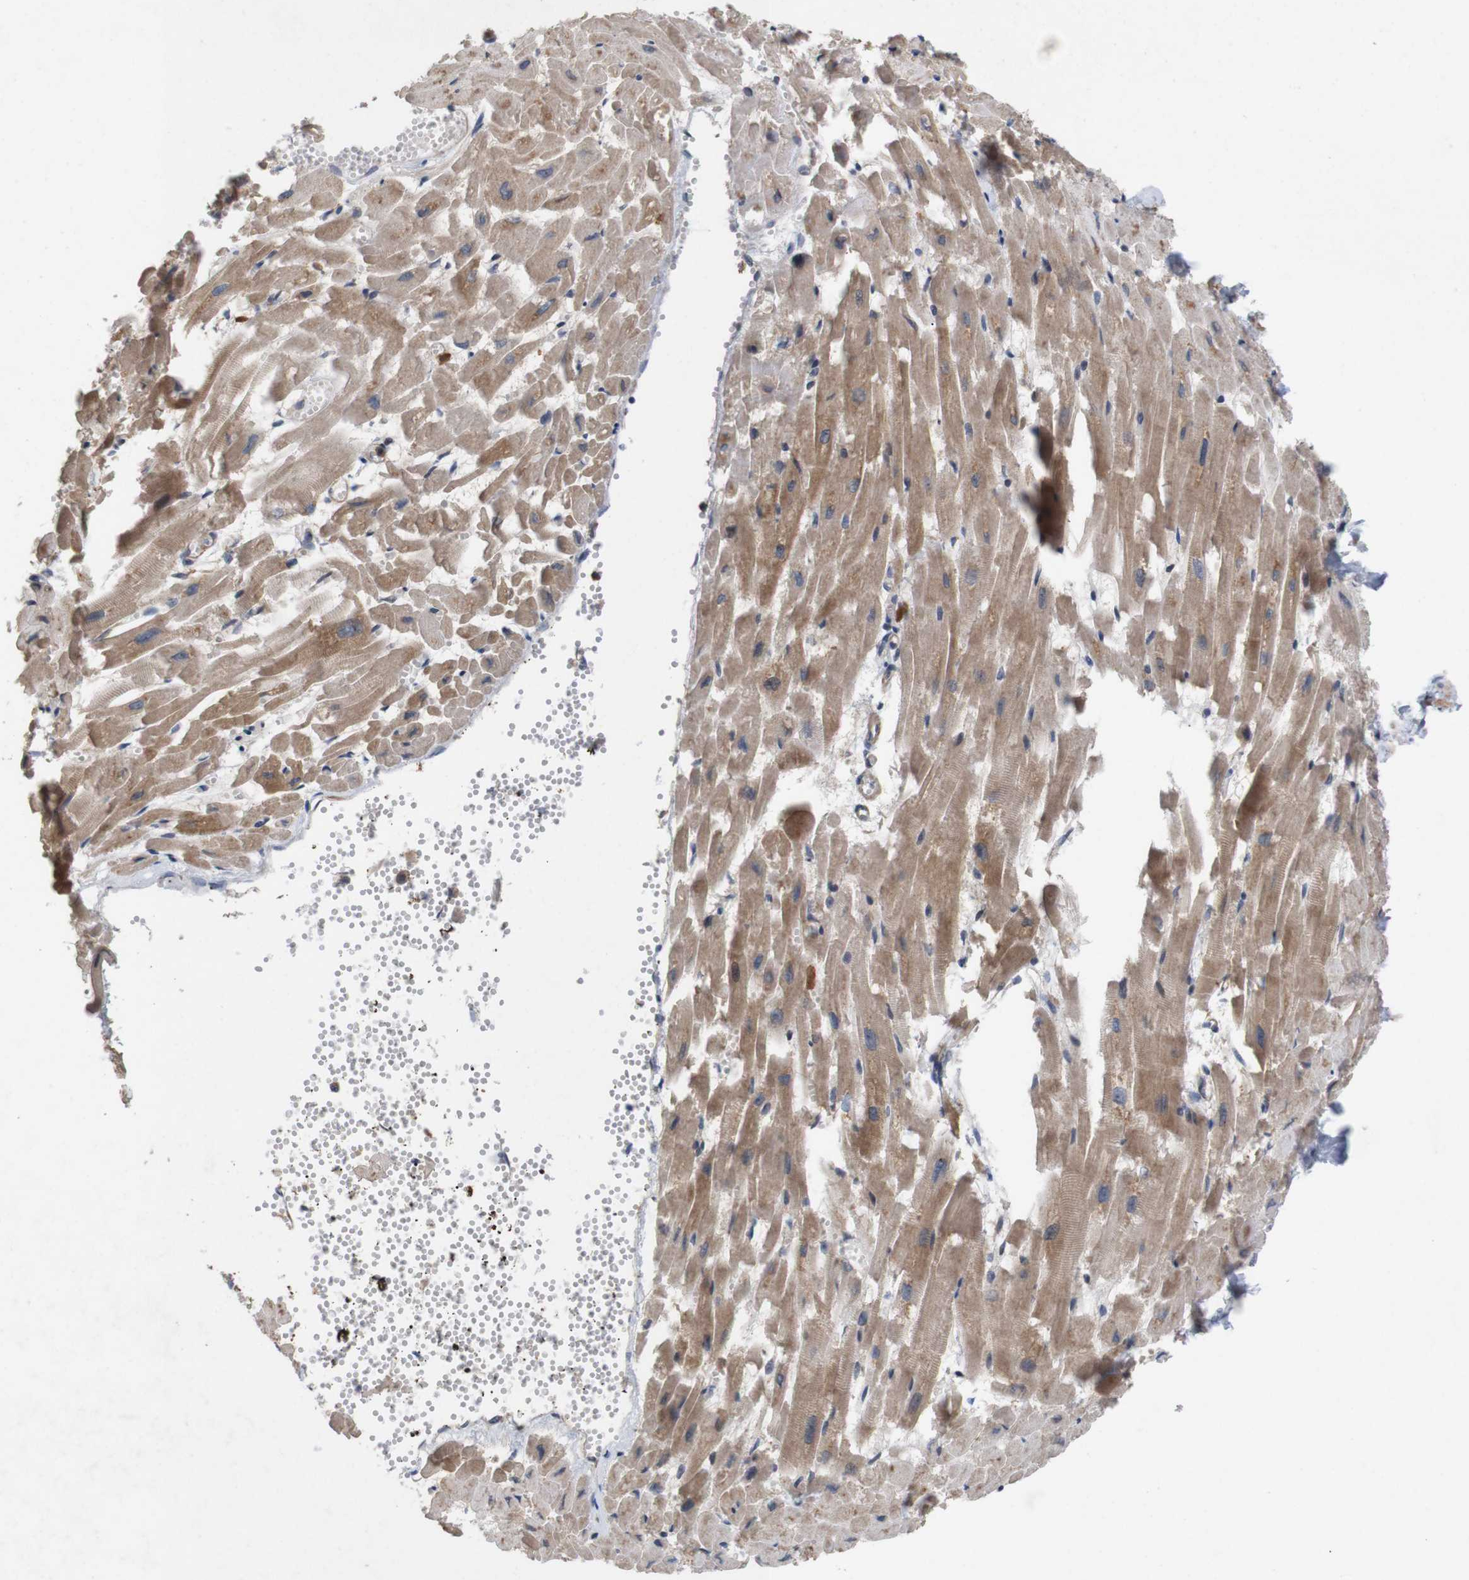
{"staining": {"intensity": "moderate", "quantity": ">75%", "location": "cytoplasmic/membranous"}, "tissue": "heart muscle", "cell_type": "Cardiomyocytes", "image_type": "normal", "snomed": [{"axis": "morphology", "description": "Normal tissue, NOS"}, {"axis": "topography", "description": "Heart"}], "caption": "Immunohistochemistry (IHC) image of normal heart muscle stained for a protein (brown), which displays medium levels of moderate cytoplasmic/membranous positivity in about >75% of cardiomyocytes.", "gene": "SIGLEC8", "patient": {"sex": "female", "age": 19}}